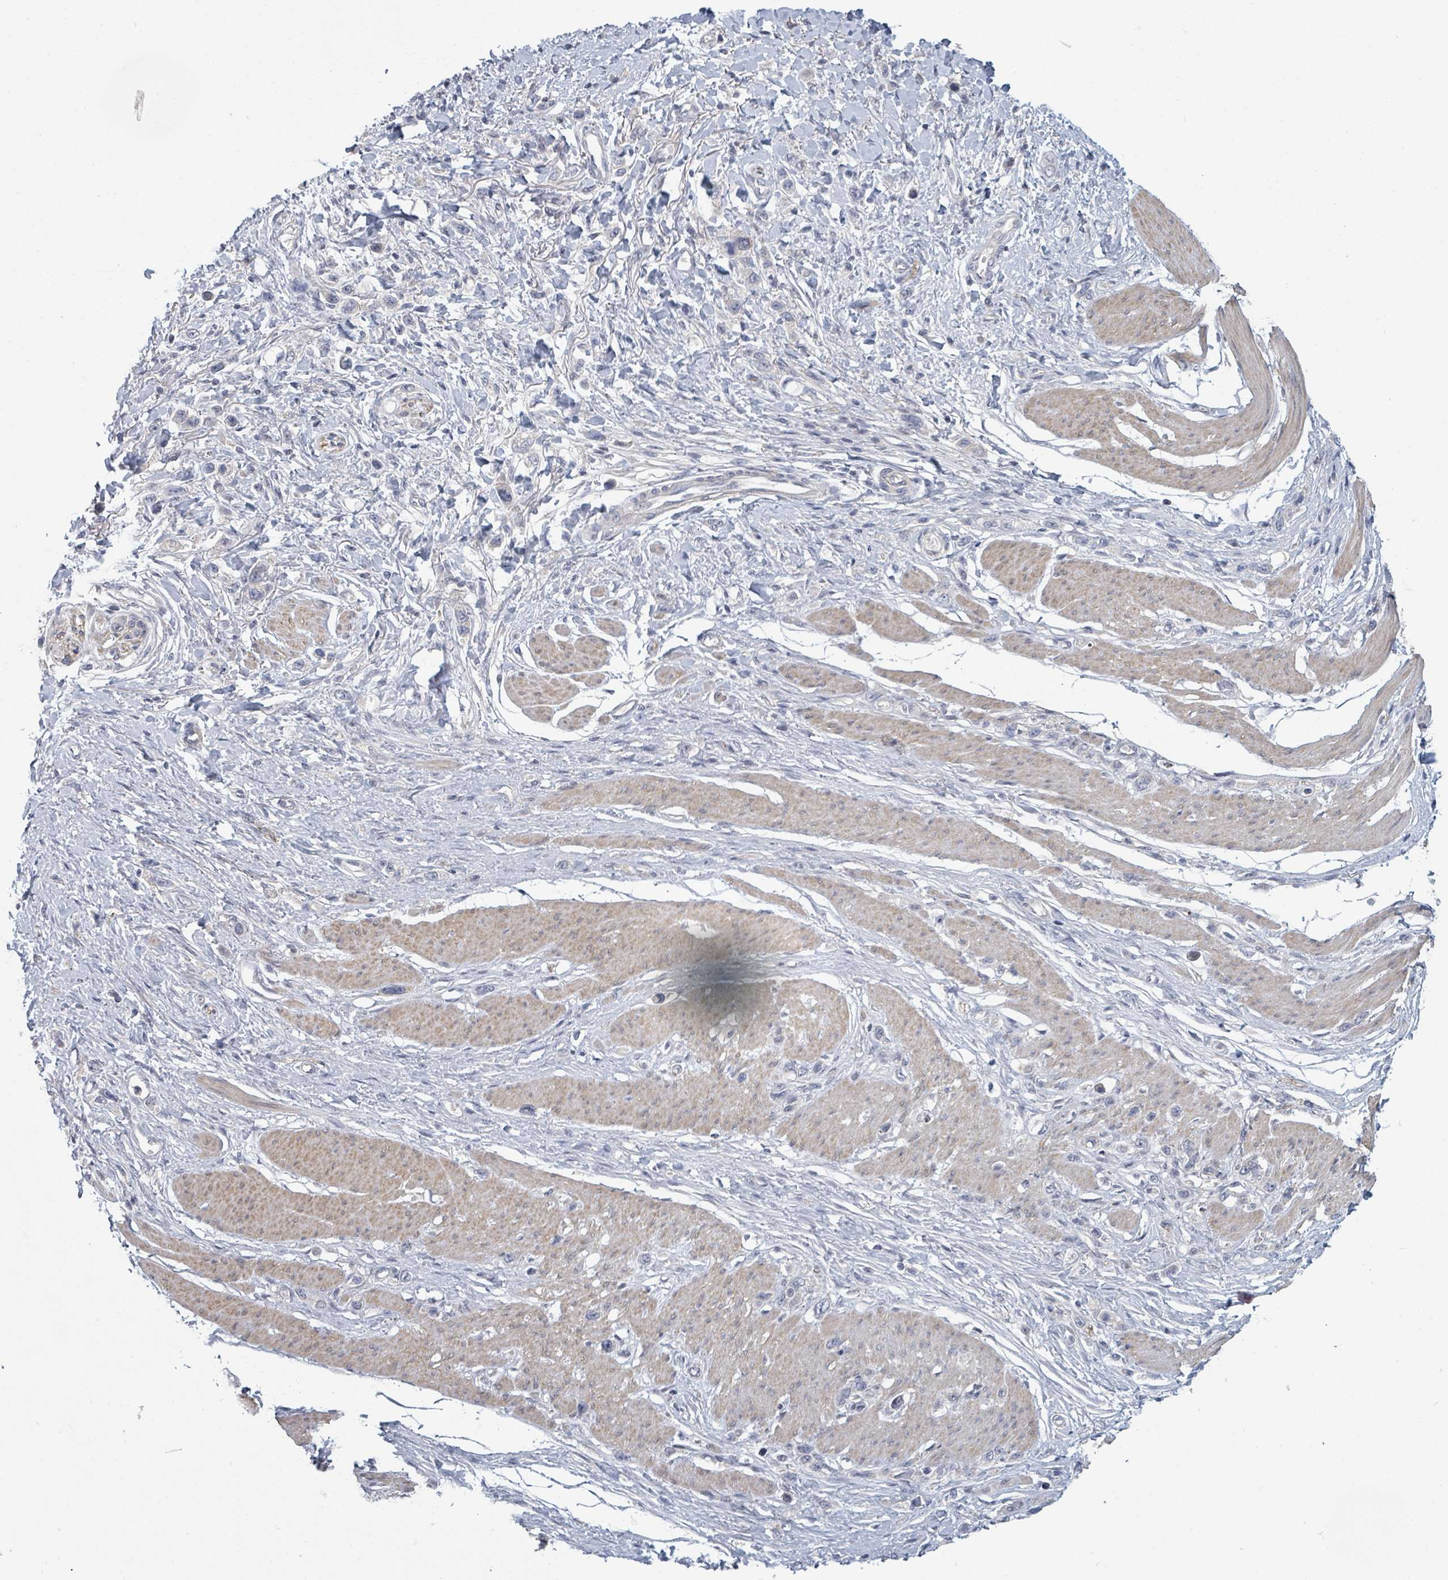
{"staining": {"intensity": "negative", "quantity": "none", "location": "none"}, "tissue": "stomach cancer", "cell_type": "Tumor cells", "image_type": "cancer", "snomed": [{"axis": "morphology", "description": "Adenocarcinoma, NOS"}, {"axis": "topography", "description": "Stomach"}], "caption": "There is no significant expression in tumor cells of adenocarcinoma (stomach). Nuclei are stained in blue.", "gene": "GABBR1", "patient": {"sex": "female", "age": 65}}